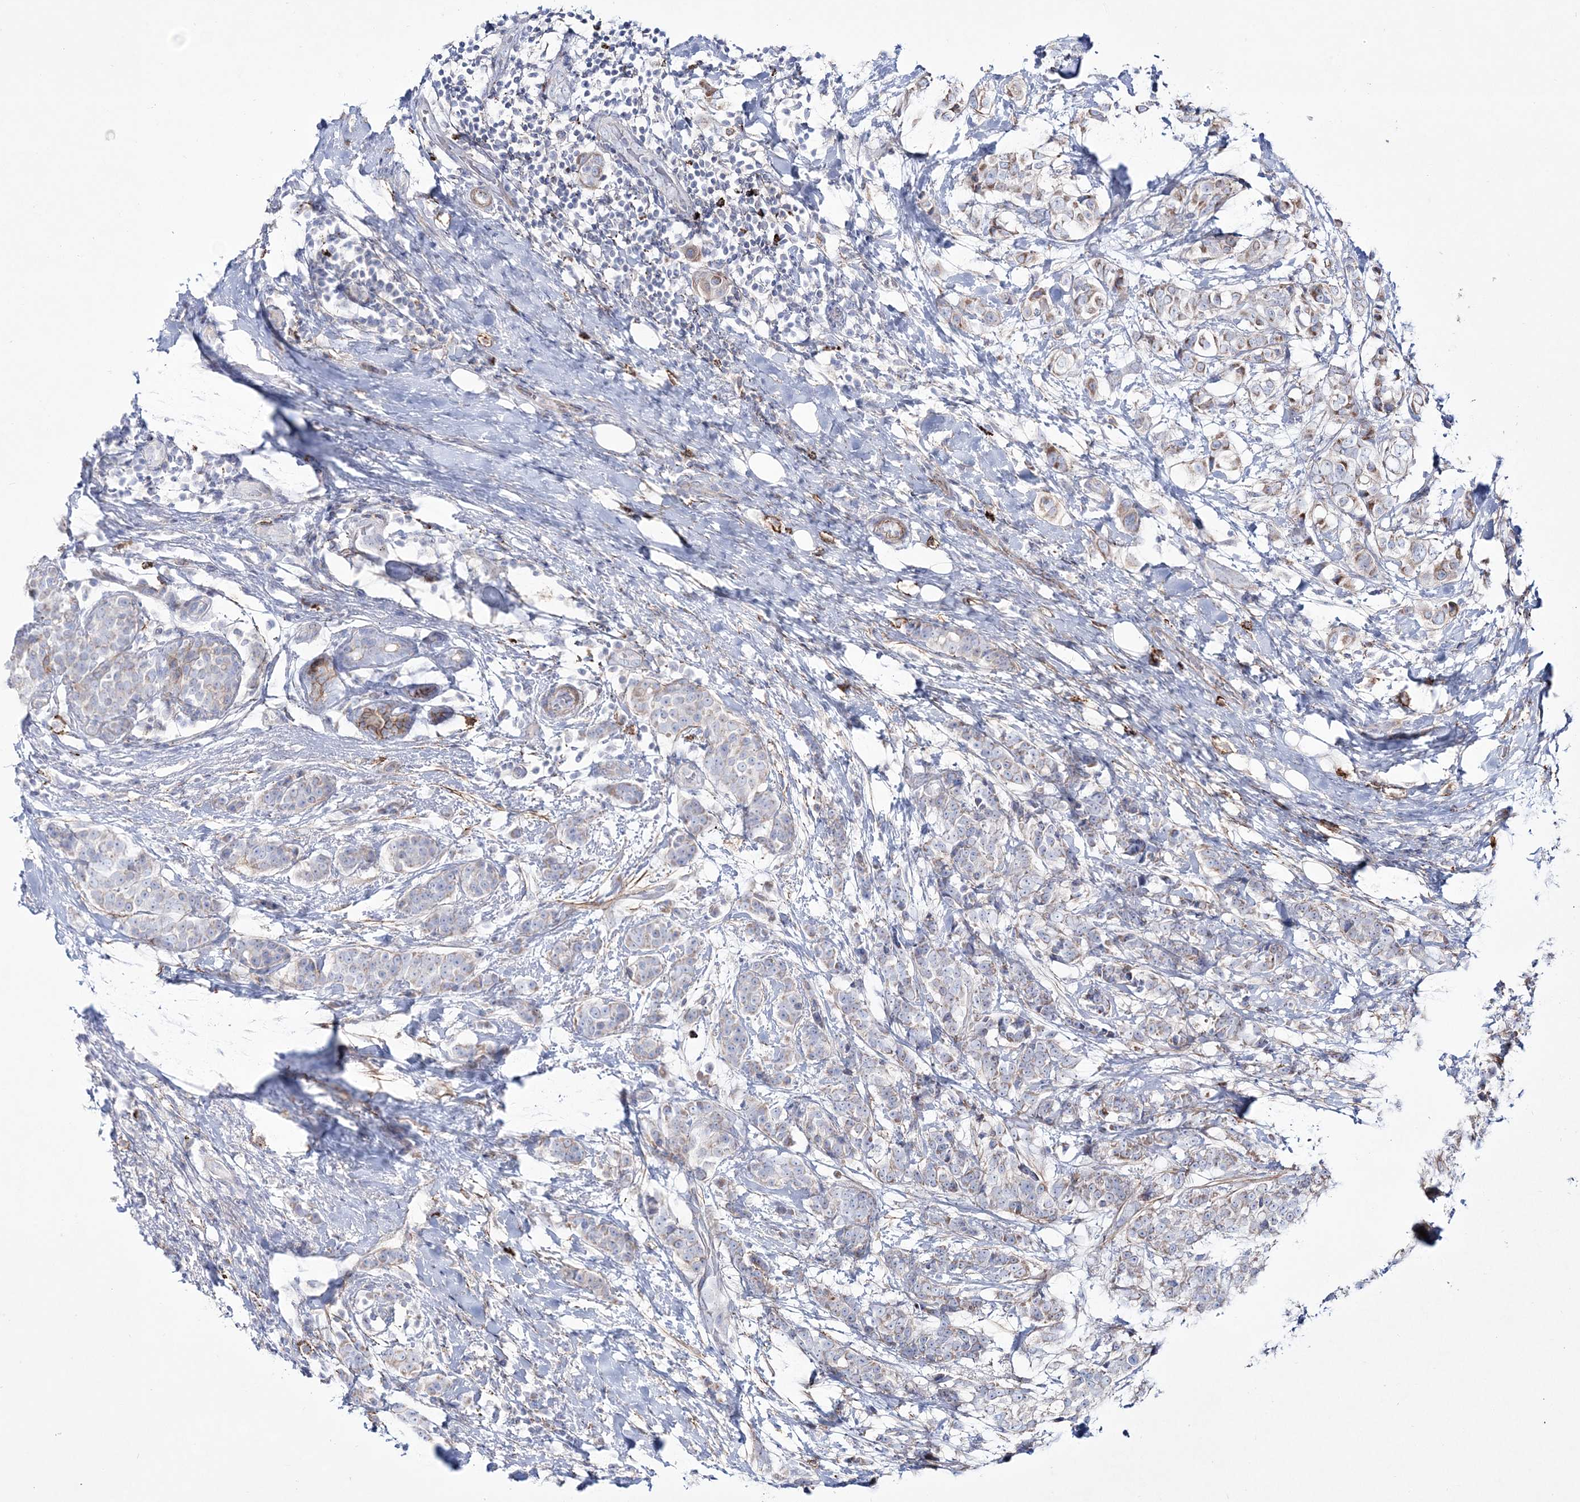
{"staining": {"intensity": "weak", "quantity": "<25%", "location": "cytoplasmic/membranous"}, "tissue": "breast cancer", "cell_type": "Tumor cells", "image_type": "cancer", "snomed": [{"axis": "morphology", "description": "Lobular carcinoma"}, {"axis": "topography", "description": "Breast"}], "caption": "A photomicrograph of breast lobular carcinoma stained for a protein shows no brown staining in tumor cells.", "gene": "RICTOR", "patient": {"sex": "female", "age": 51}}